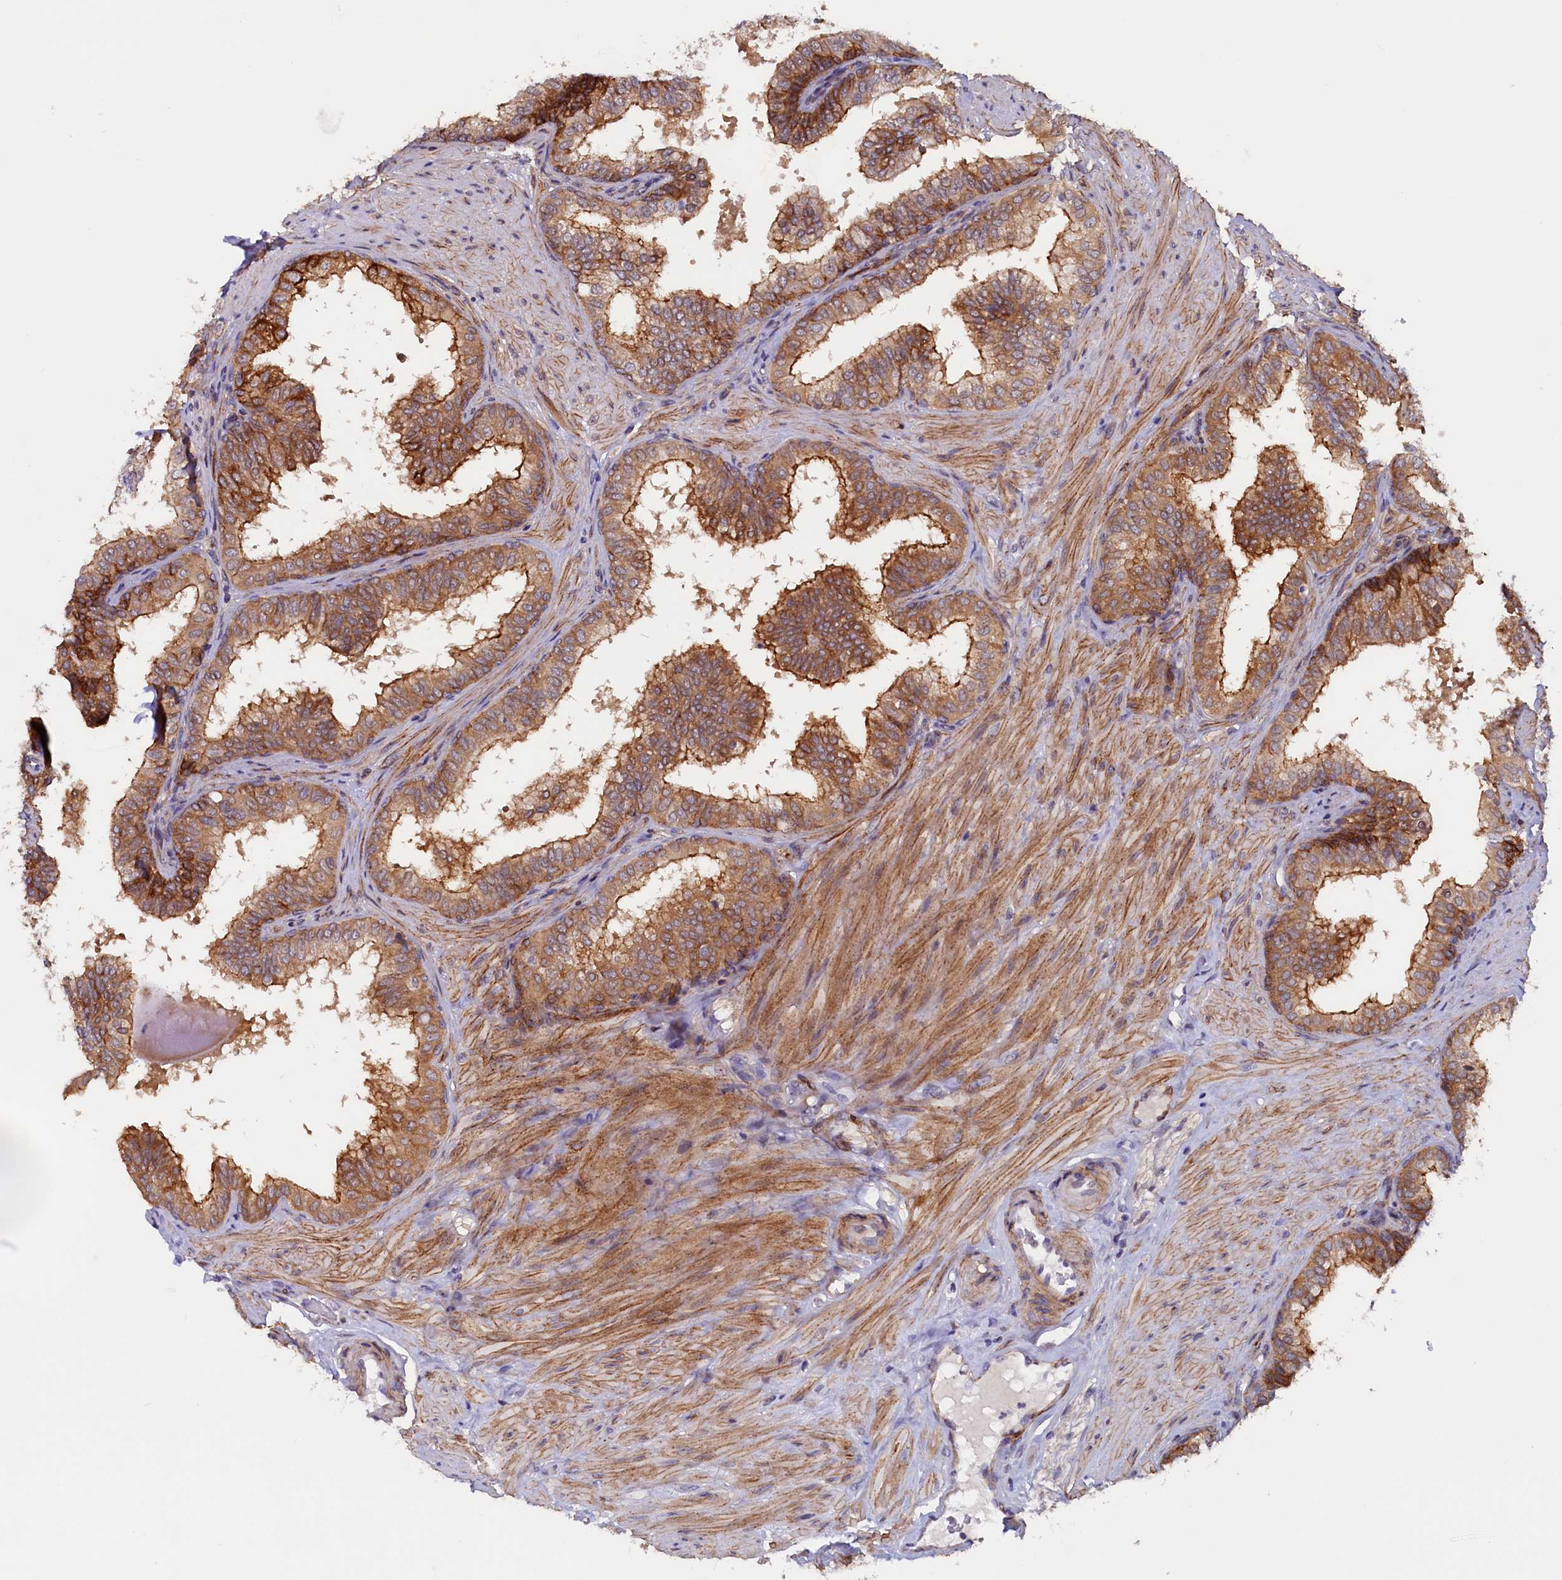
{"staining": {"intensity": "strong", "quantity": ">75%", "location": "cytoplasmic/membranous"}, "tissue": "prostate", "cell_type": "Glandular cells", "image_type": "normal", "snomed": [{"axis": "morphology", "description": "Normal tissue, NOS"}, {"axis": "topography", "description": "Prostate"}], "caption": "This is a histology image of IHC staining of unremarkable prostate, which shows strong positivity in the cytoplasmic/membranous of glandular cells.", "gene": "PACSIN3", "patient": {"sex": "male", "age": 60}}